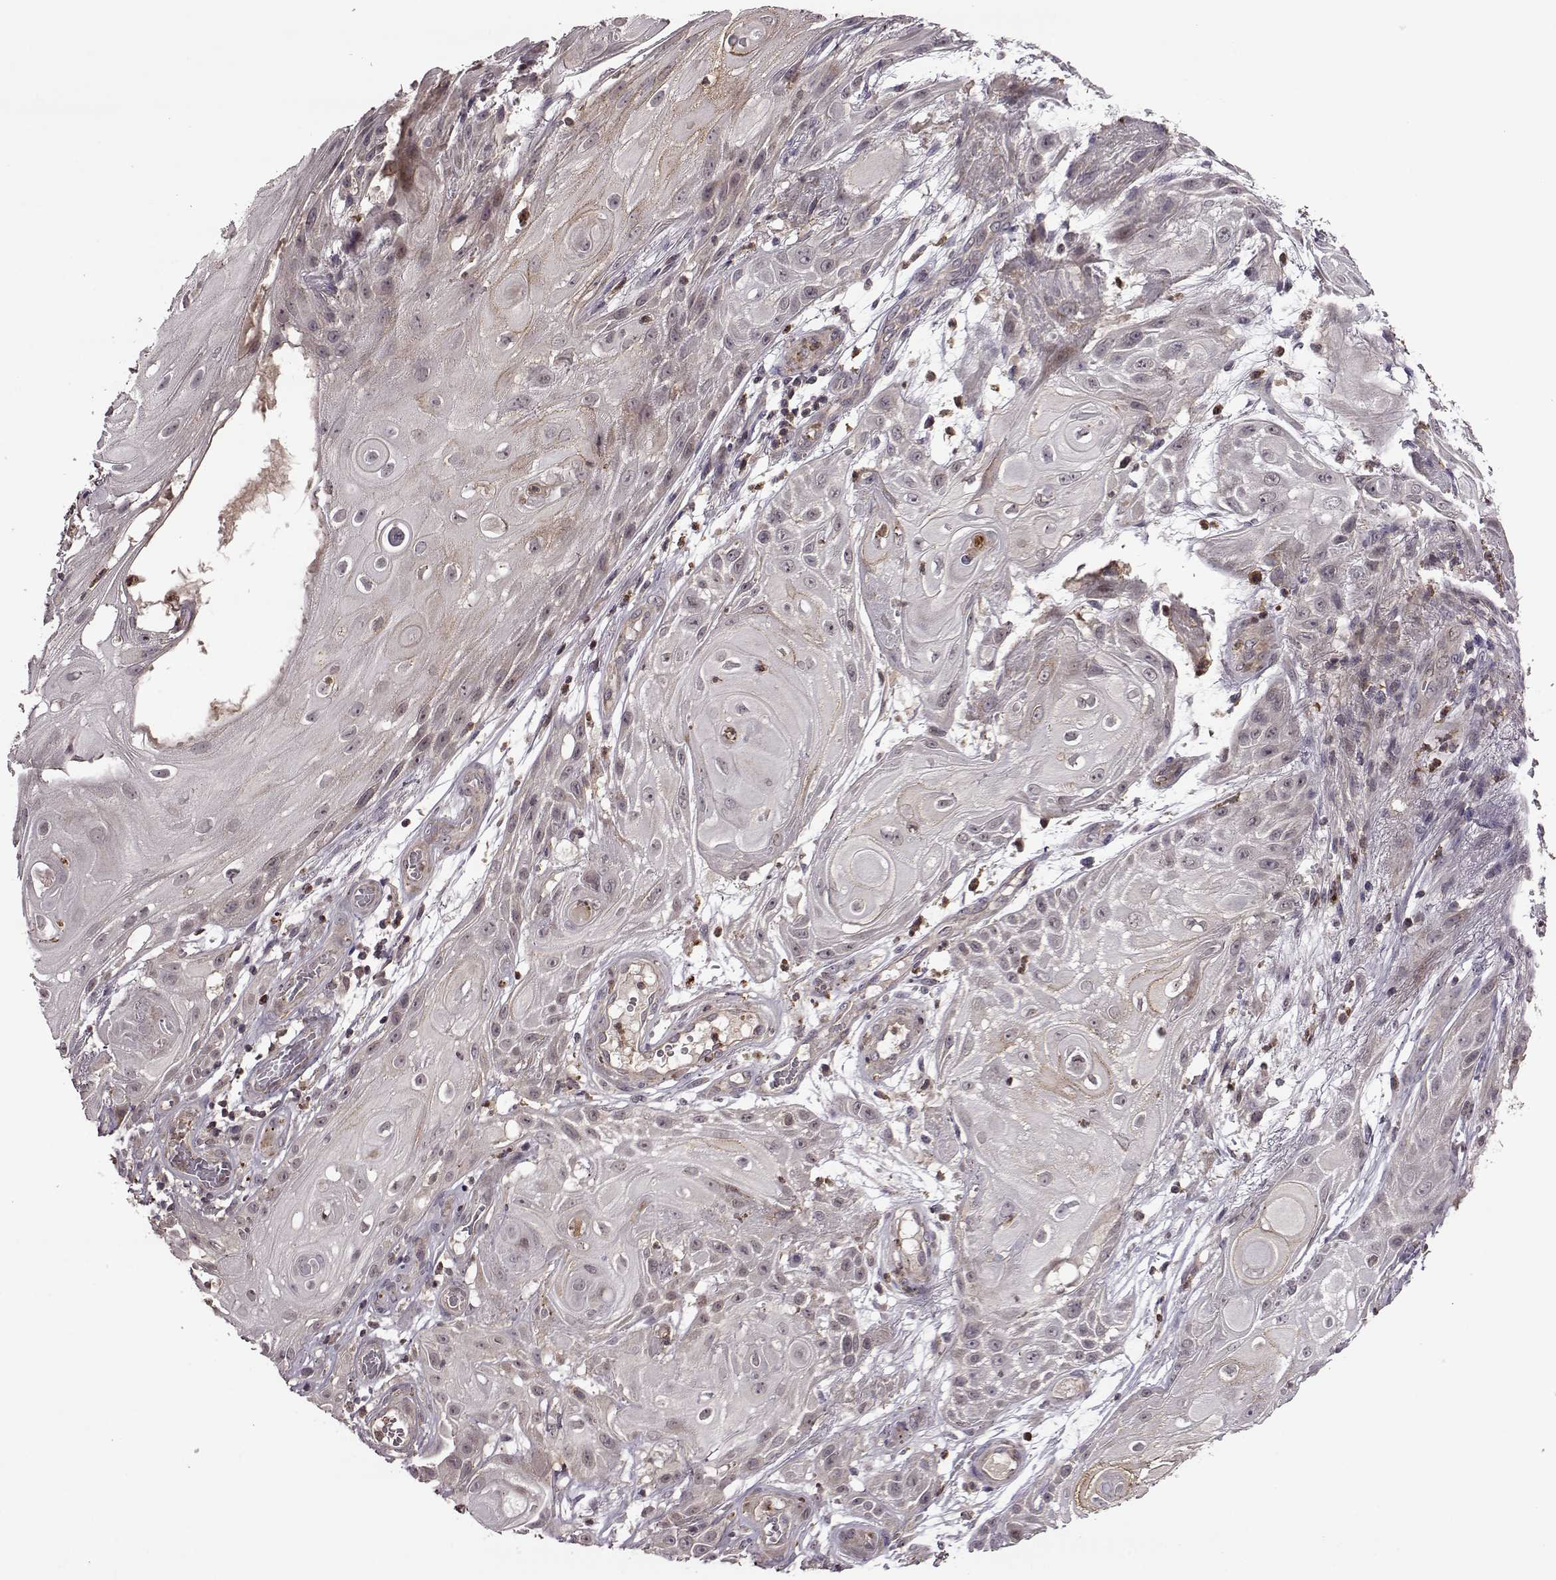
{"staining": {"intensity": "negative", "quantity": "none", "location": "none"}, "tissue": "skin cancer", "cell_type": "Tumor cells", "image_type": "cancer", "snomed": [{"axis": "morphology", "description": "Squamous cell carcinoma, NOS"}, {"axis": "topography", "description": "Skin"}], "caption": "IHC micrograph of skin cancer stained for a protein (brown), which displays no positivity in tumor cells.", "gene": "TRMU", "patient": {"sex": "male", "age": 62}}